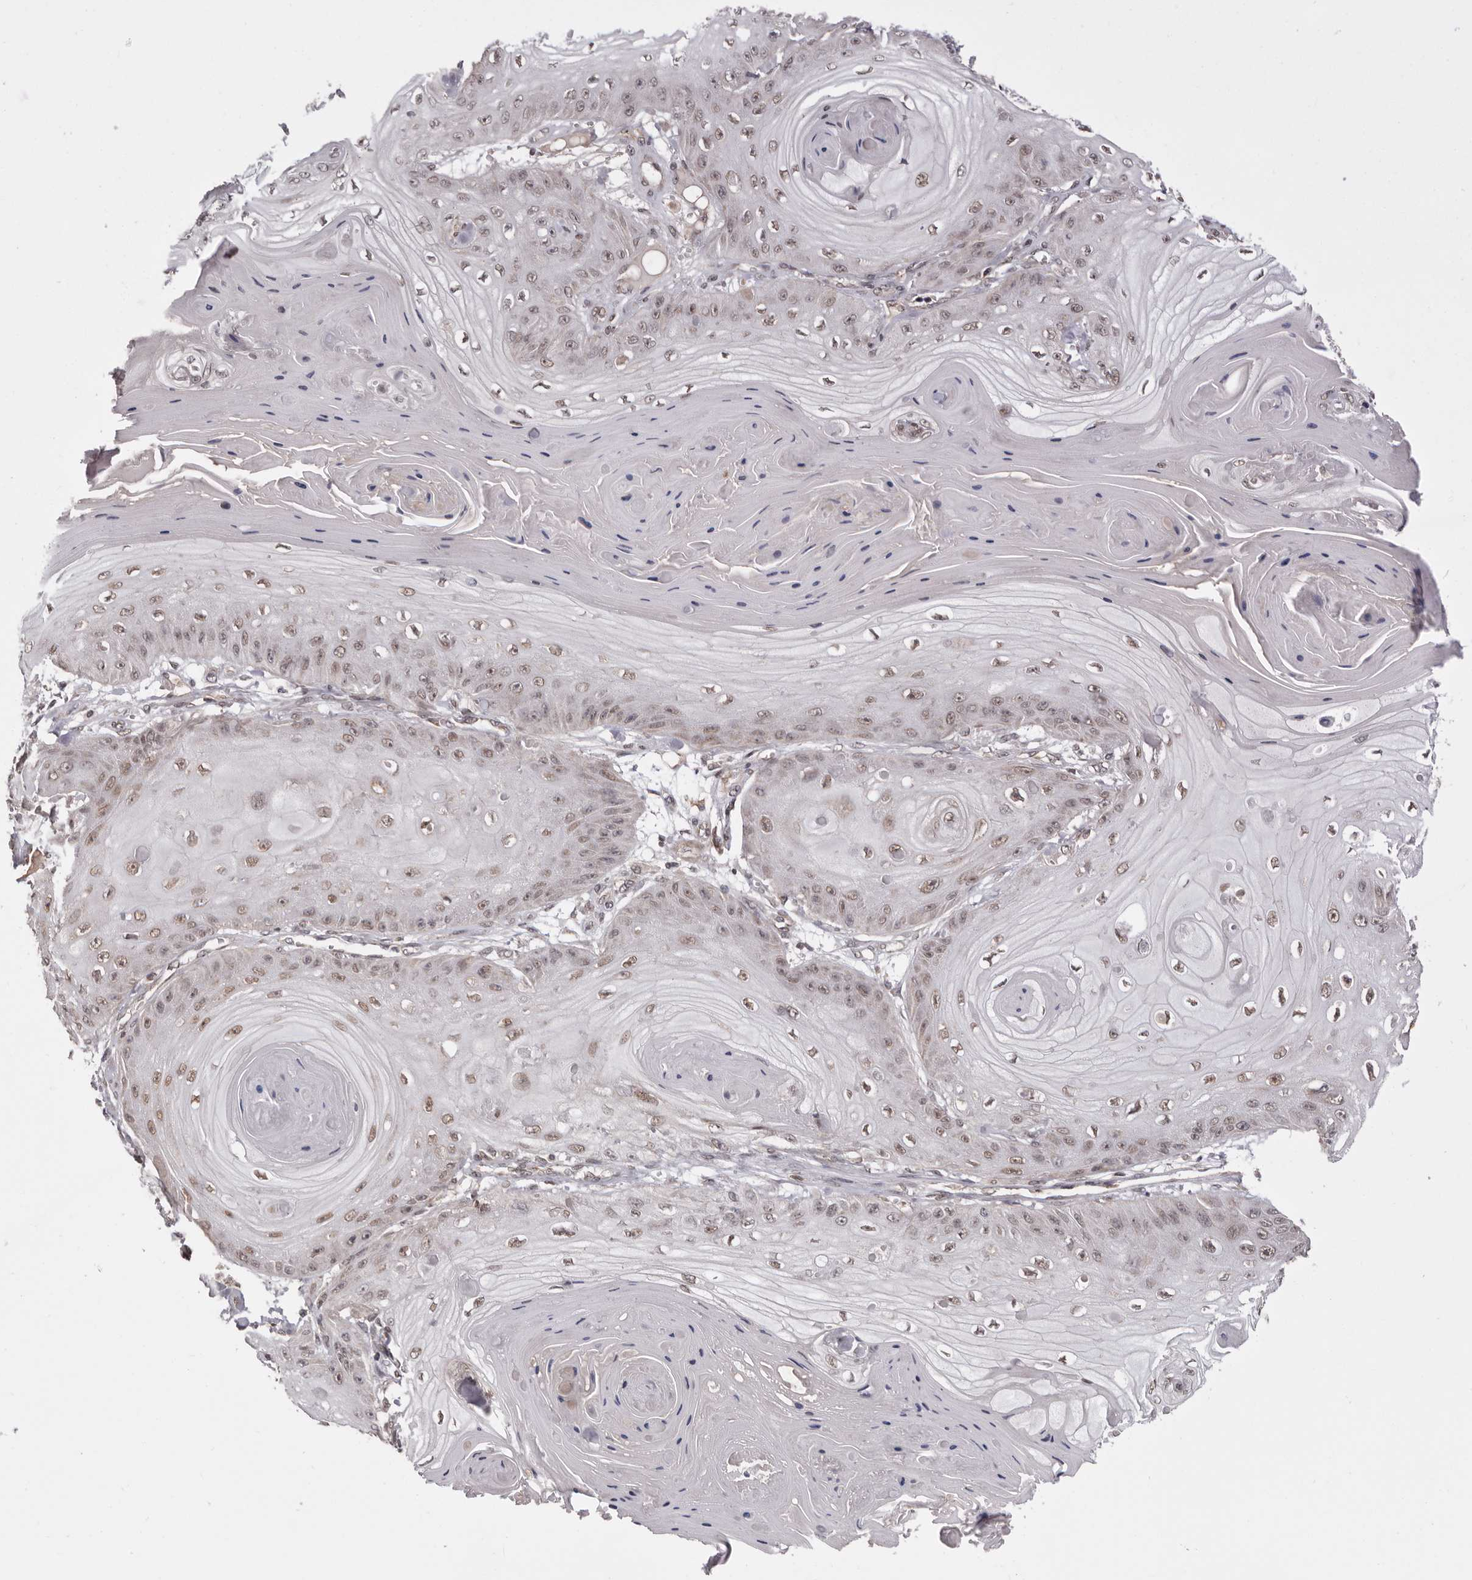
{"staining": {"intensity": "weak", "quantity": ">75%", "location": "nuclear"}, "tissue": "skin cancer", "cell_type": "Tumor cells", "image_type": "cancer", "snomed": [{"axis": "morphology", "description": "Squamous cell carcinoma, NOS"}, {"axis": "topography", "description": "Skin"}], "caption": "Approximately >75% of tumor cells in human skin cancer (squamous cell carcinoma) reveal weak nuclear protein staining as visualized by brown immunohistochemical staining.", "gene": "MOGAT2", "patient": {"sex": "male", "age": 74}}